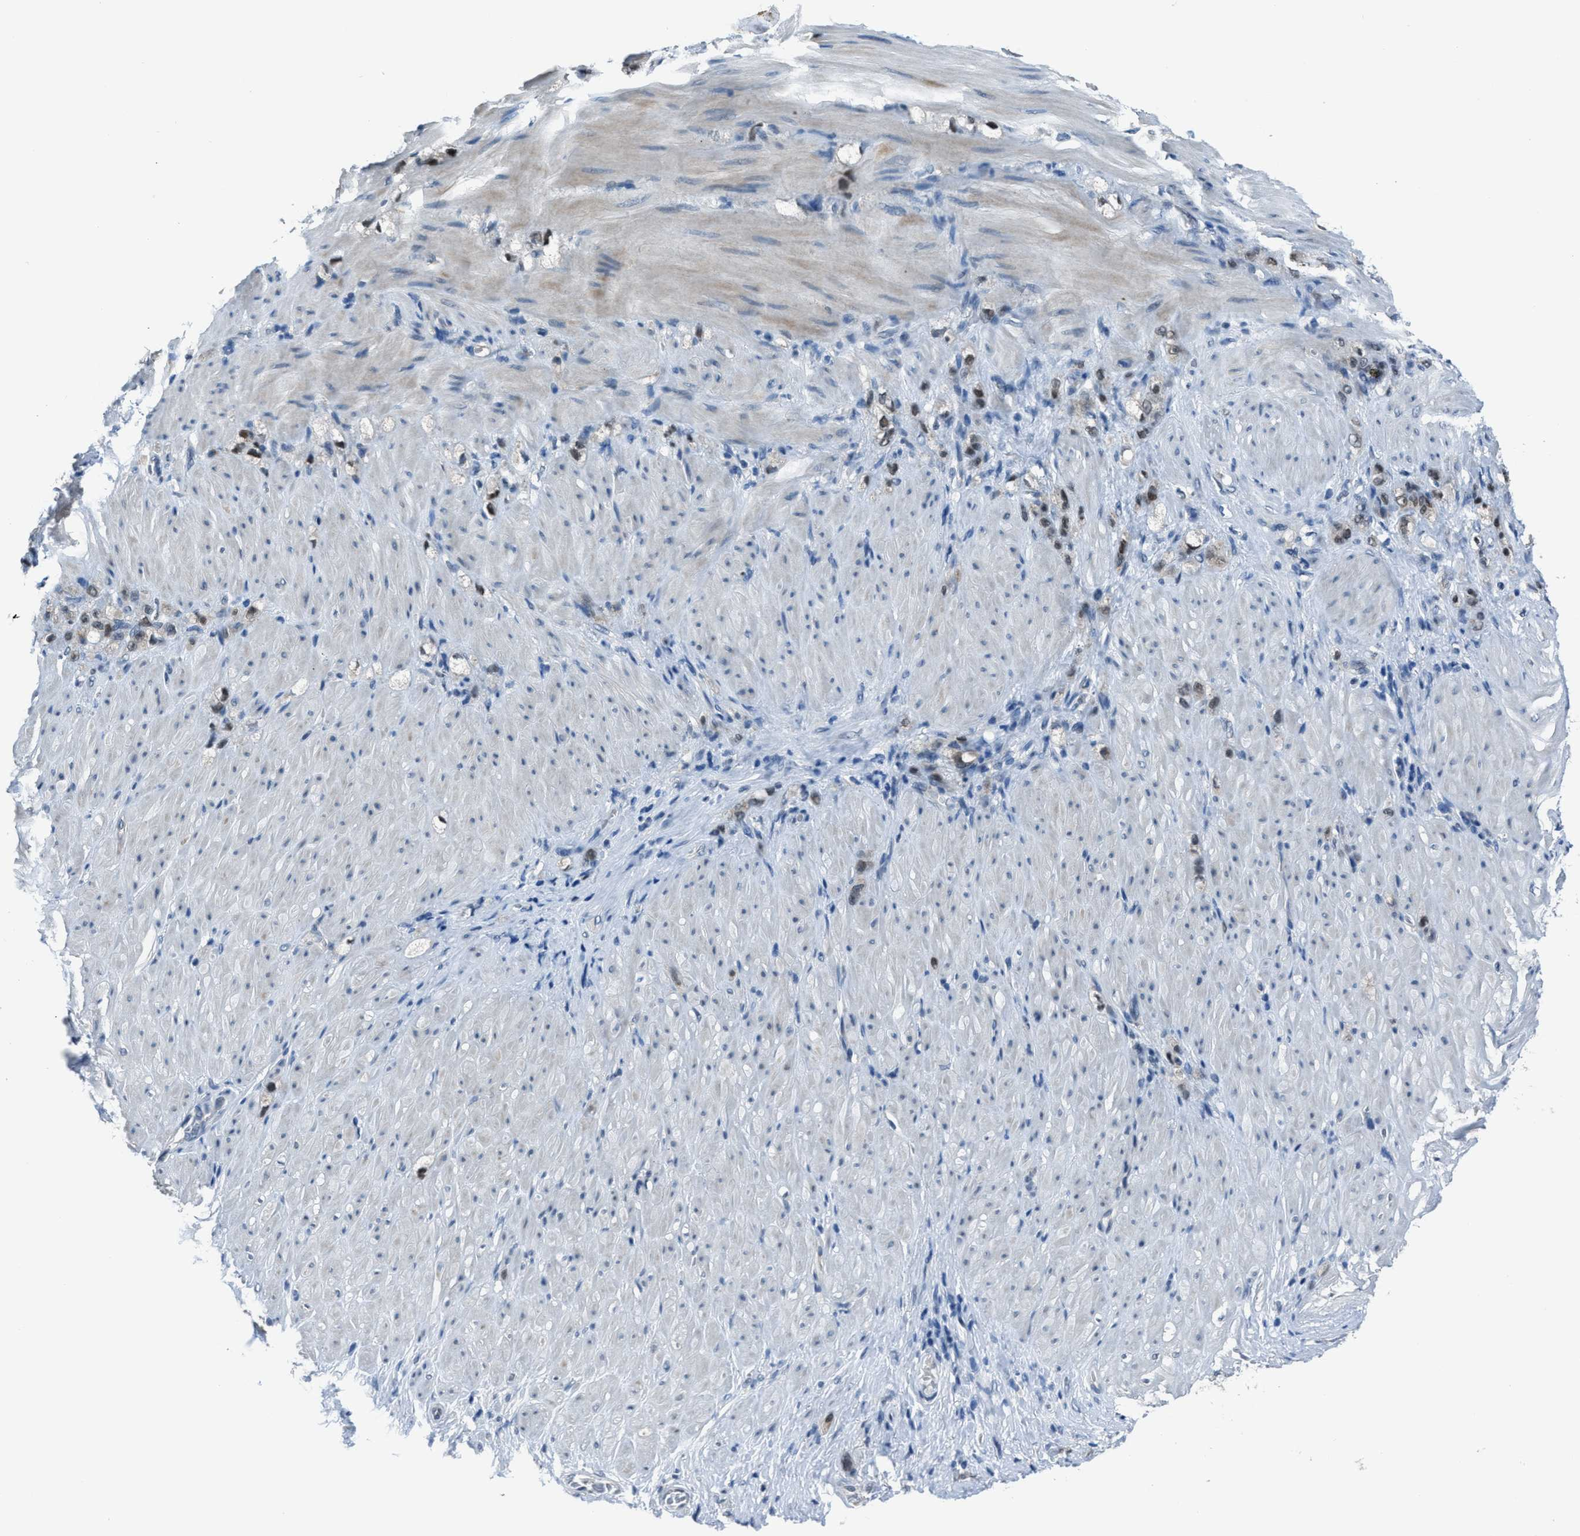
{"staining": {"intensity": "moderate", "quantity": ">75%", "location": "nuclear"}, "tissue": "stomach cancer", "cell_type": "Tumor cells", "image_type": "cancer", "snomed": [{"axis": "morphology", "description": "Normal tissue, NOS"}, {"axis": "morphology", "description": "Adenocarcinoma, NOS"}, {"axis": "topography", "description": "Stomach"}], "caption": "Immunohistochemistry photomicrograph of neoplastic tissue: stomach cancer (adenocarcinoma) stained using immunohistochemistry (IHC) exhibits medium levels of moderate protein expression localized specifically in the nuclear of tumor cells, appearing as a nuclear brown color.", "gene": "DUSP19", "patient": {"sex": "male", "age": 82}}